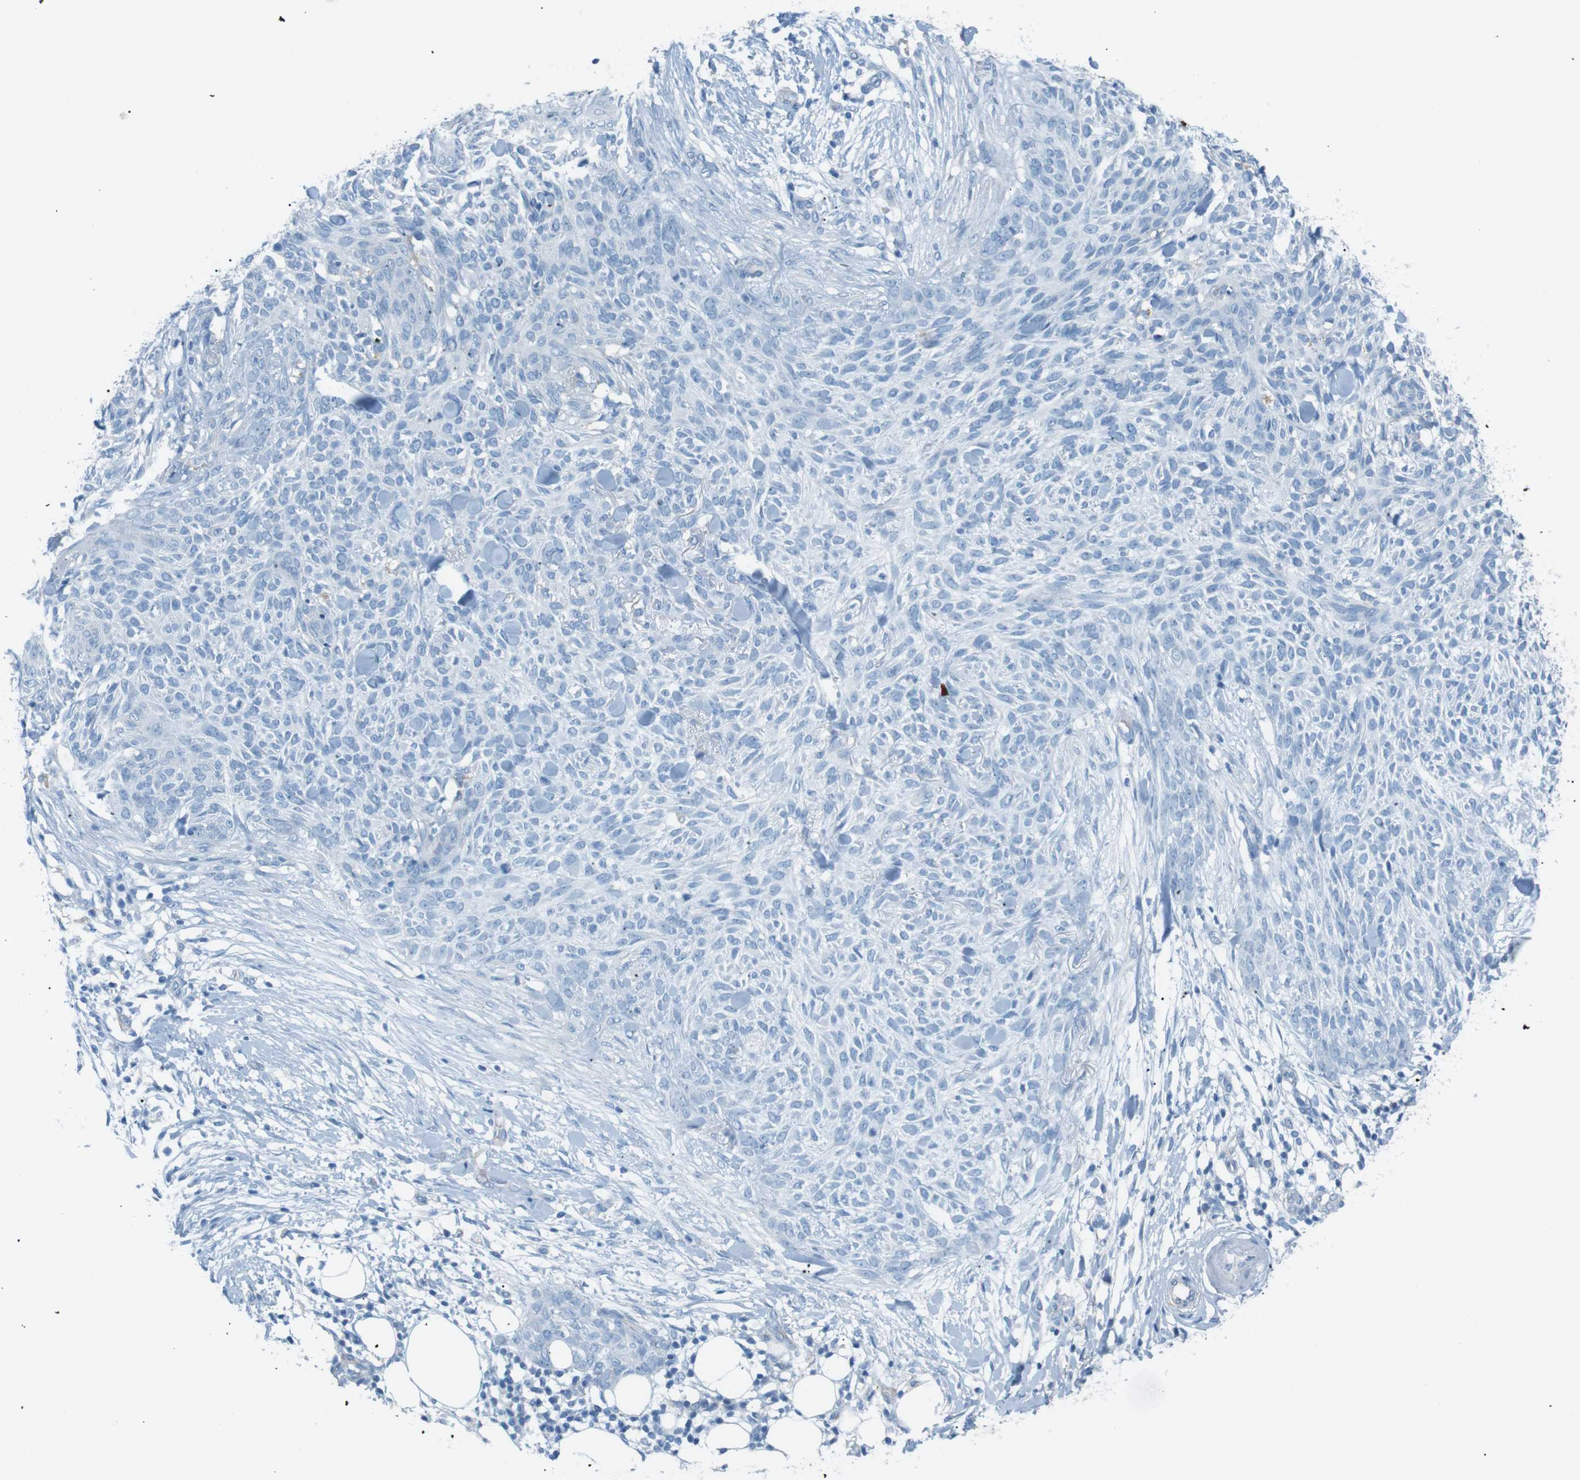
{"staining": {"intensity": "negative", "quantity": "none", "location": "none"}, "tissue": "skin cancer", "cell_type": "Tumor cells", "image_type": "cancer", "snomed": [{"axis": "morphology", "description": "Basal cell carcinoma"}, {"axis": "topography", "description": "Skin"}], "caption": "The histopathology image demonstrates no significant expression in tumor cells of skin cancer (basal cell carcinoma).", "gene": "VAMP1", "patient": {"sex": "female", "age": 84}}